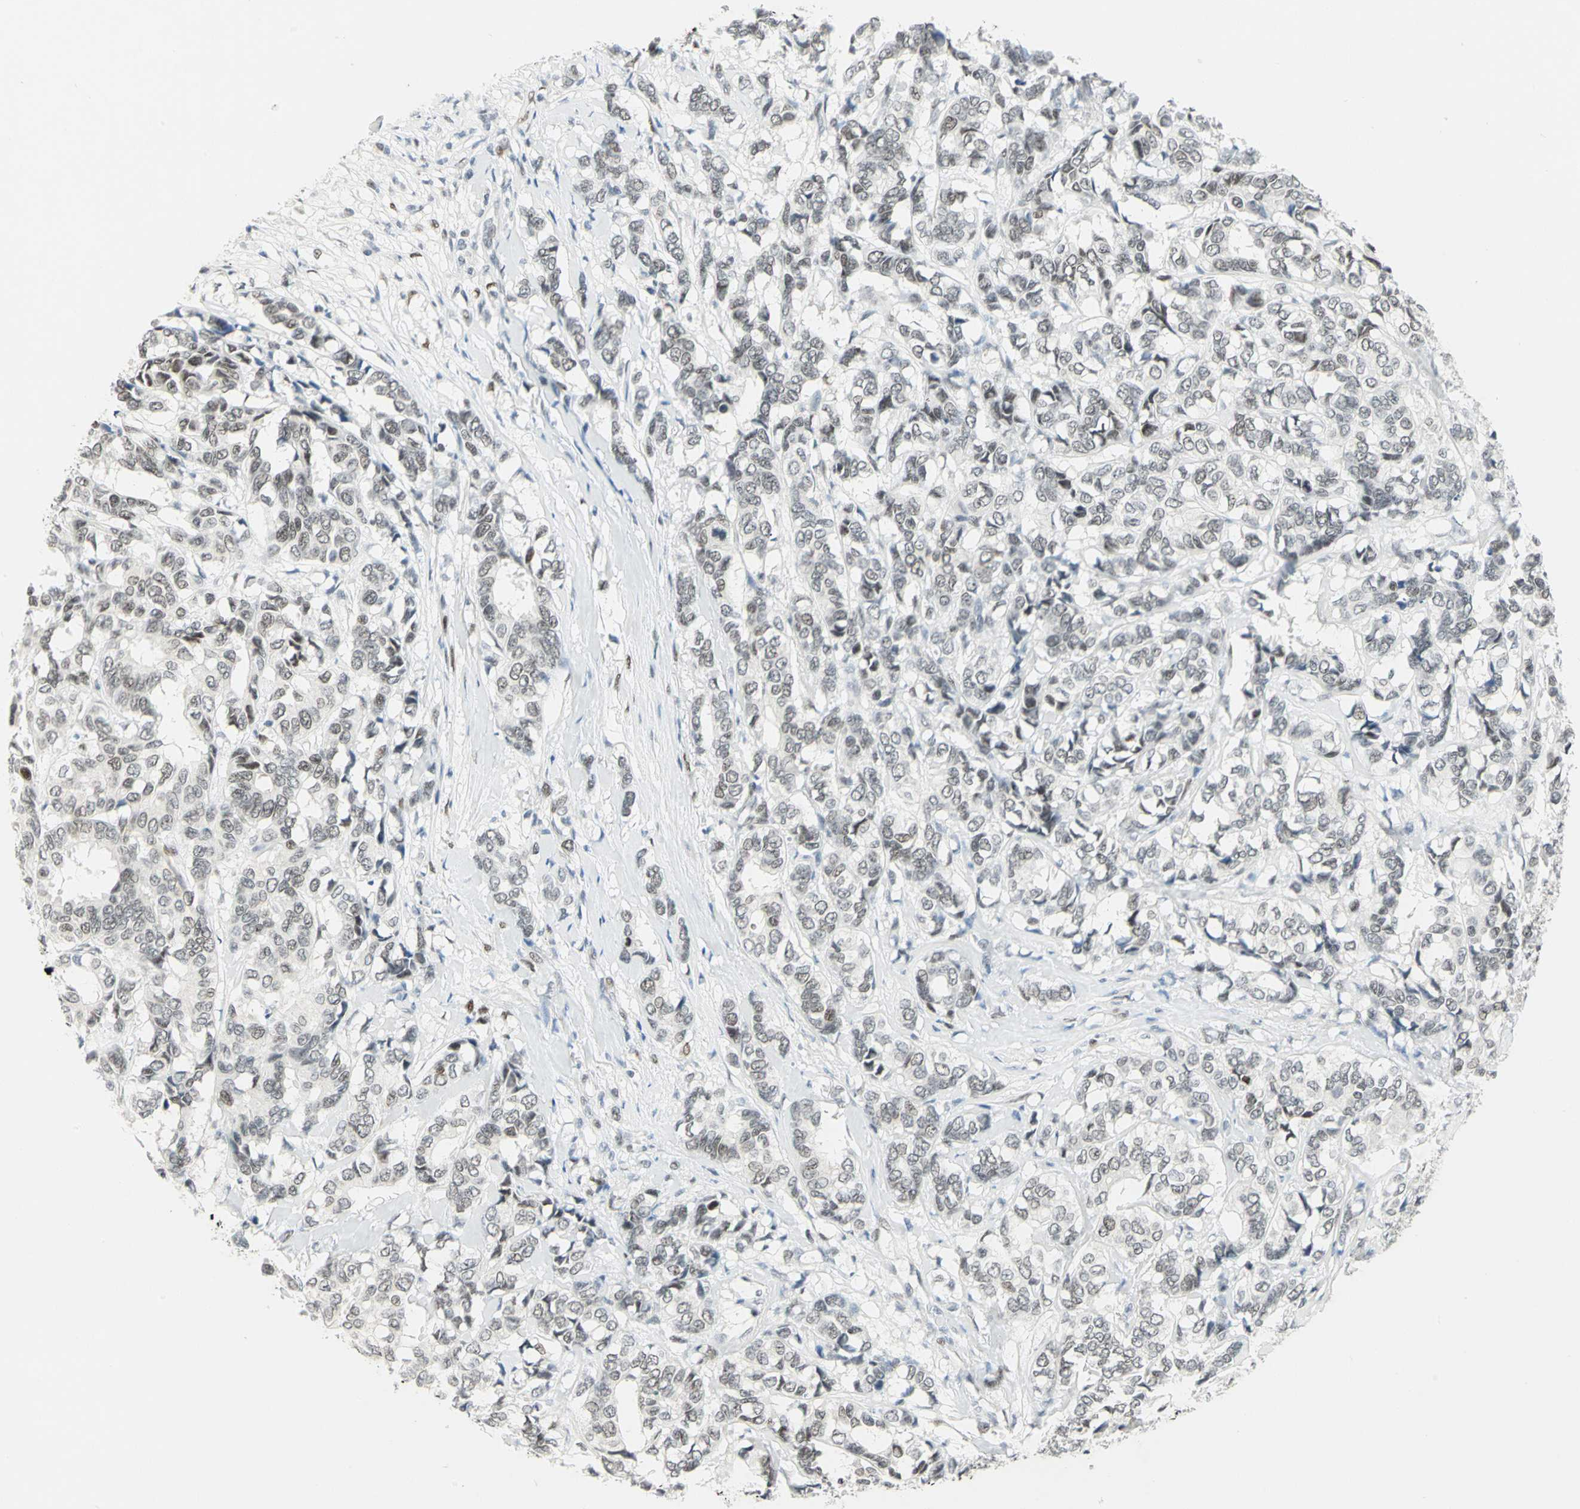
{"staining": {"intensity": "moderate", "quantity": ">75%", "location": "nuclear"}, "tissue": "breast cancer", "cell_type": "Tumor cells", "image_type": "cancer", "snomed": [{"axis": "morphology", "description": "Duct carcinoma"}, {"axis": "topography", "description": "Breast"}], "caption": "Breast cancer (intraductal carcinoma) stained with DAB immunohistochemistry (IHC) demonstrates medium levels of moderate nuclear positivity in approximately >75% of tumor cells.", "gene": "MEIS2", "patient": {"sex": "female", "age": 87}}